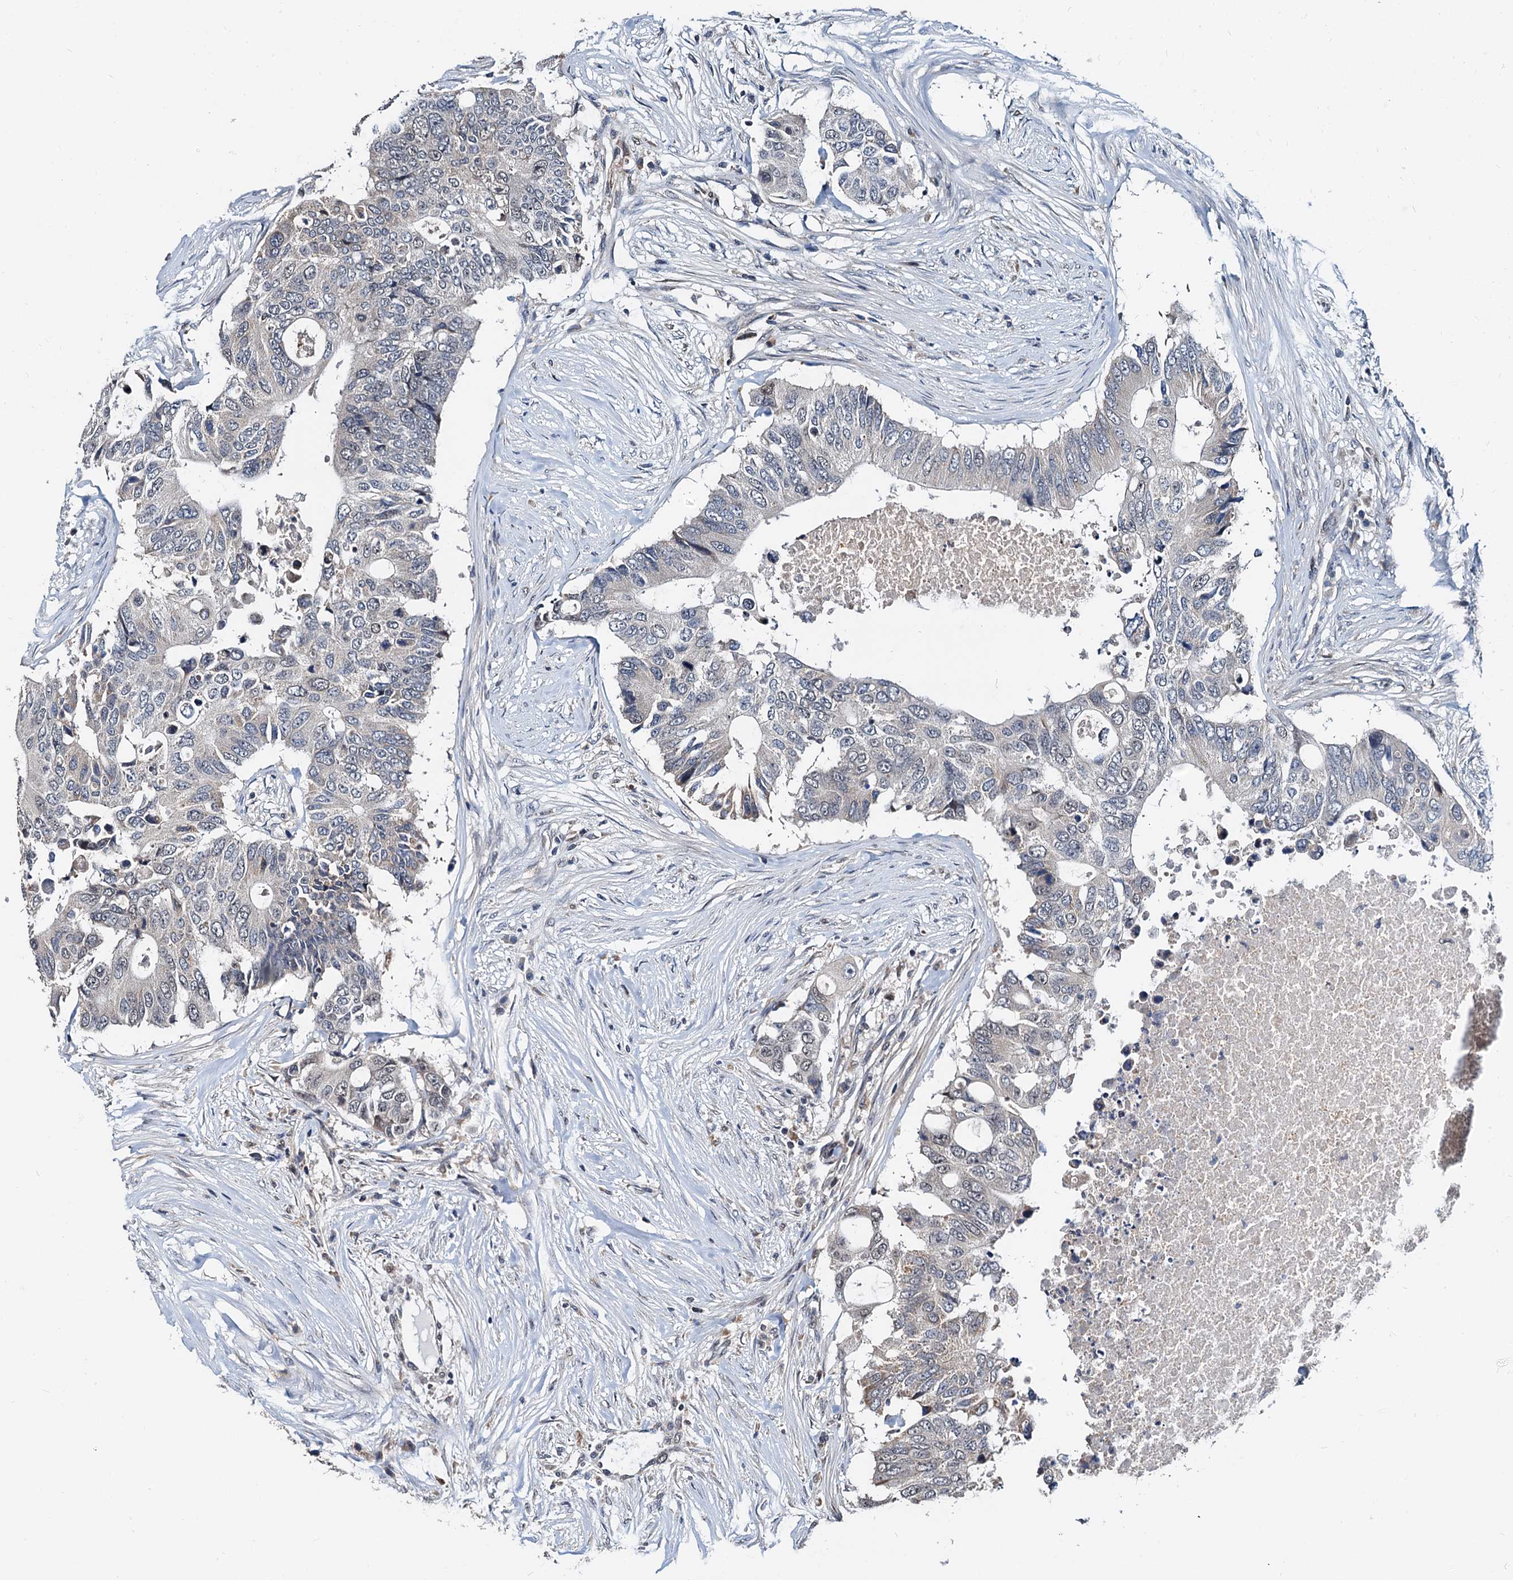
{"staining": {"intensity": "negative", "quantity": "none", "location": "none"}, "tissue": "colorectal cancer", "cell_type": "Tumor cells", "image_type": "cancer", "snomed": [{"axis": "morphology", "description": "Adenocarcinoma, NOS"}, {"axis": "topography", "description": "Colon"}], "caption": "Photomicrograph shows no protein staining in tumor cells of colorectal cancer (adenocarcinoma) tissue. The staining is performed using DAB brown chromogen with nuclei counter-stained in using hematoxylin.", "gene": "MCMBP", "patient": {"sex": "male", "age": 71}}